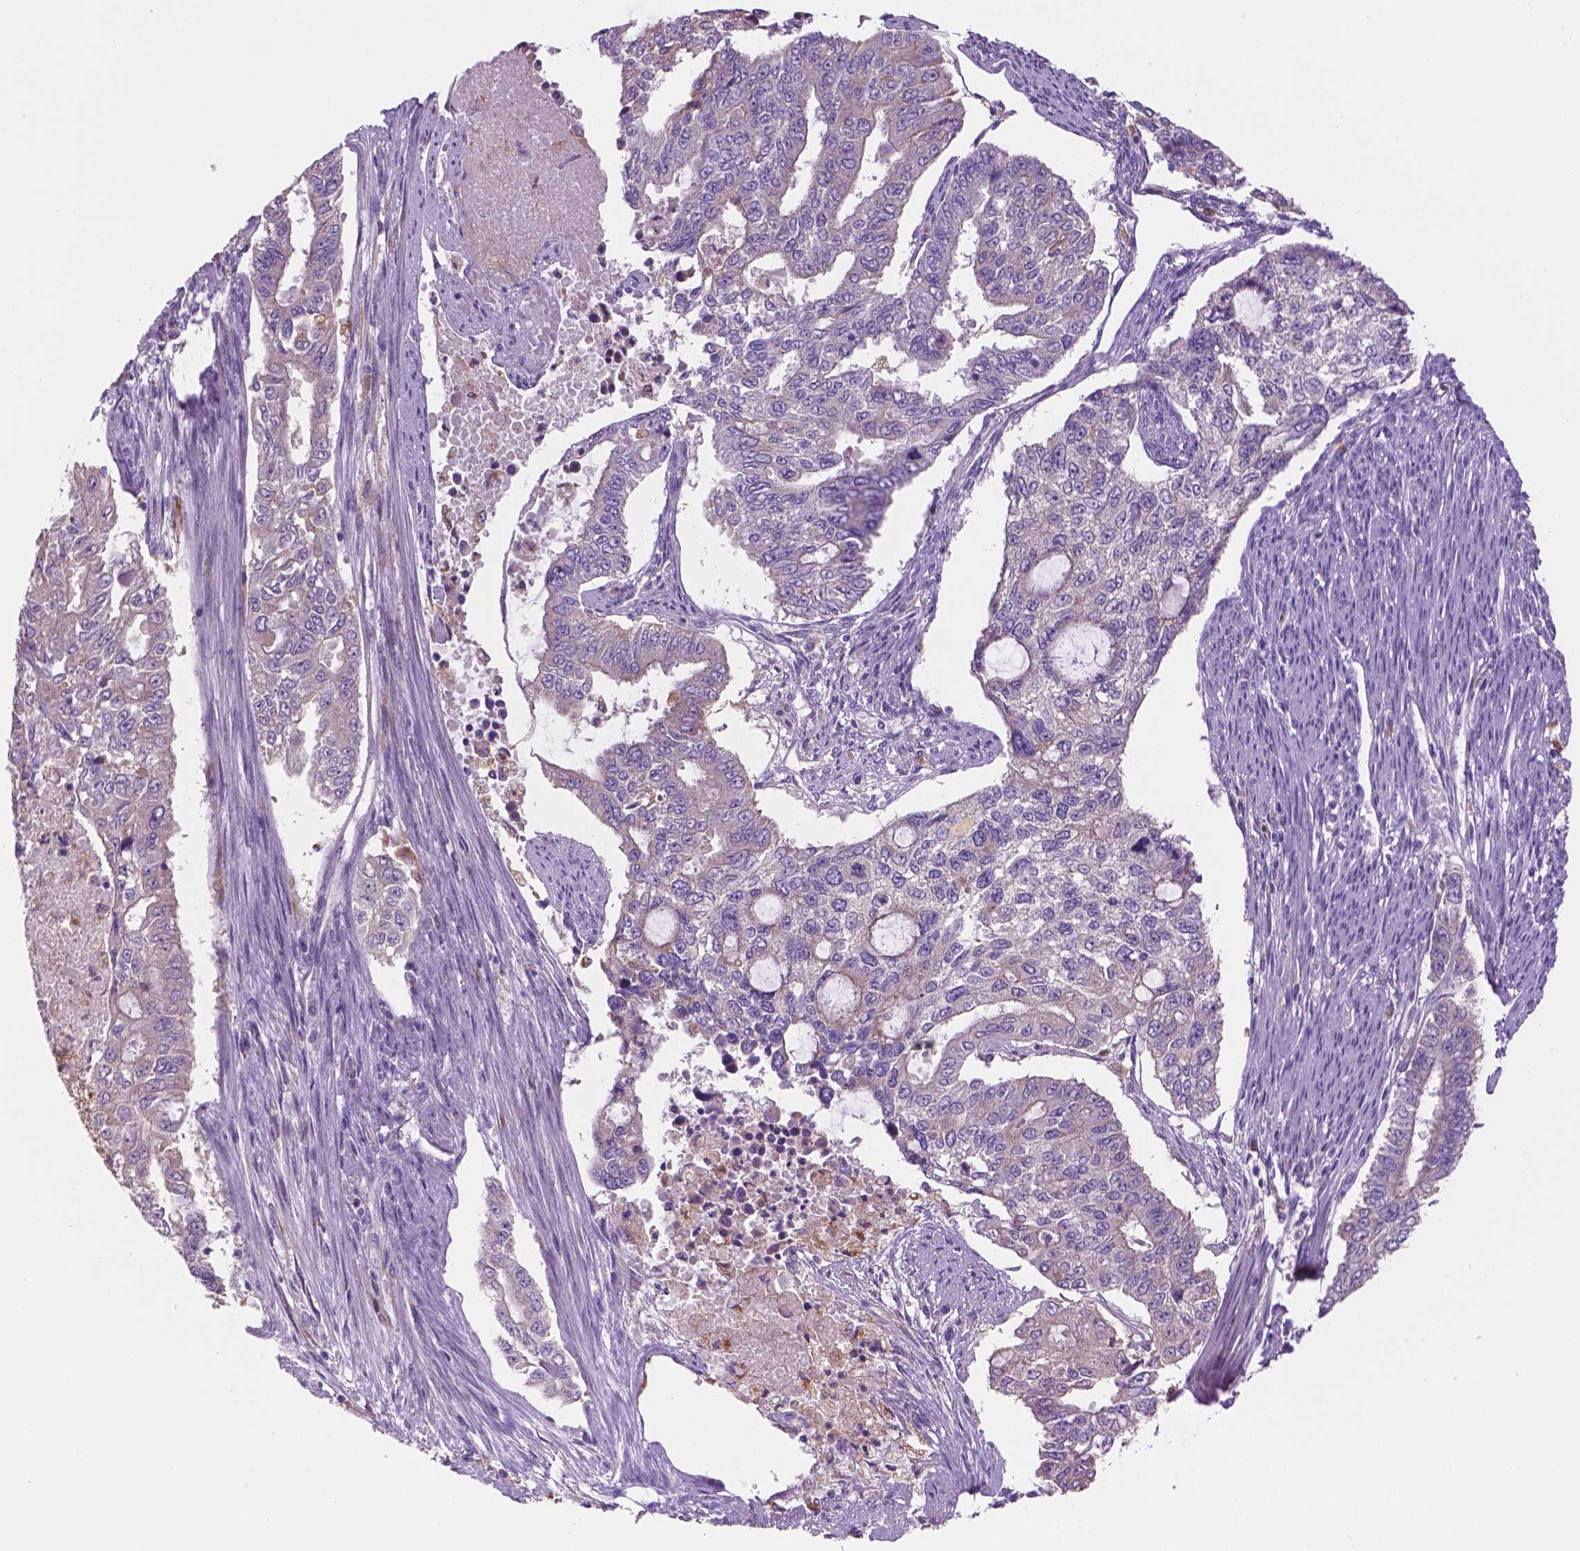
{"staining": {"intensity": "negative", "quantity": "none", "location": "none"}, "tissue": "endometrial cancer", "cell_type": "Tumor cells", "image_type": "cancer", "snomed": [{"axis": "morphology", "description": "Adenocarcinoma, NOS"}, {"axis": "topography", "description": "Uterus"}], "caption": "This is a micrograph of immunohistochemistry (IHC) staining of endometrial cancer, which shows no staining in tumor cells.", "gene": "CDH7", "patient": {"sex": "female", "age": 59}}